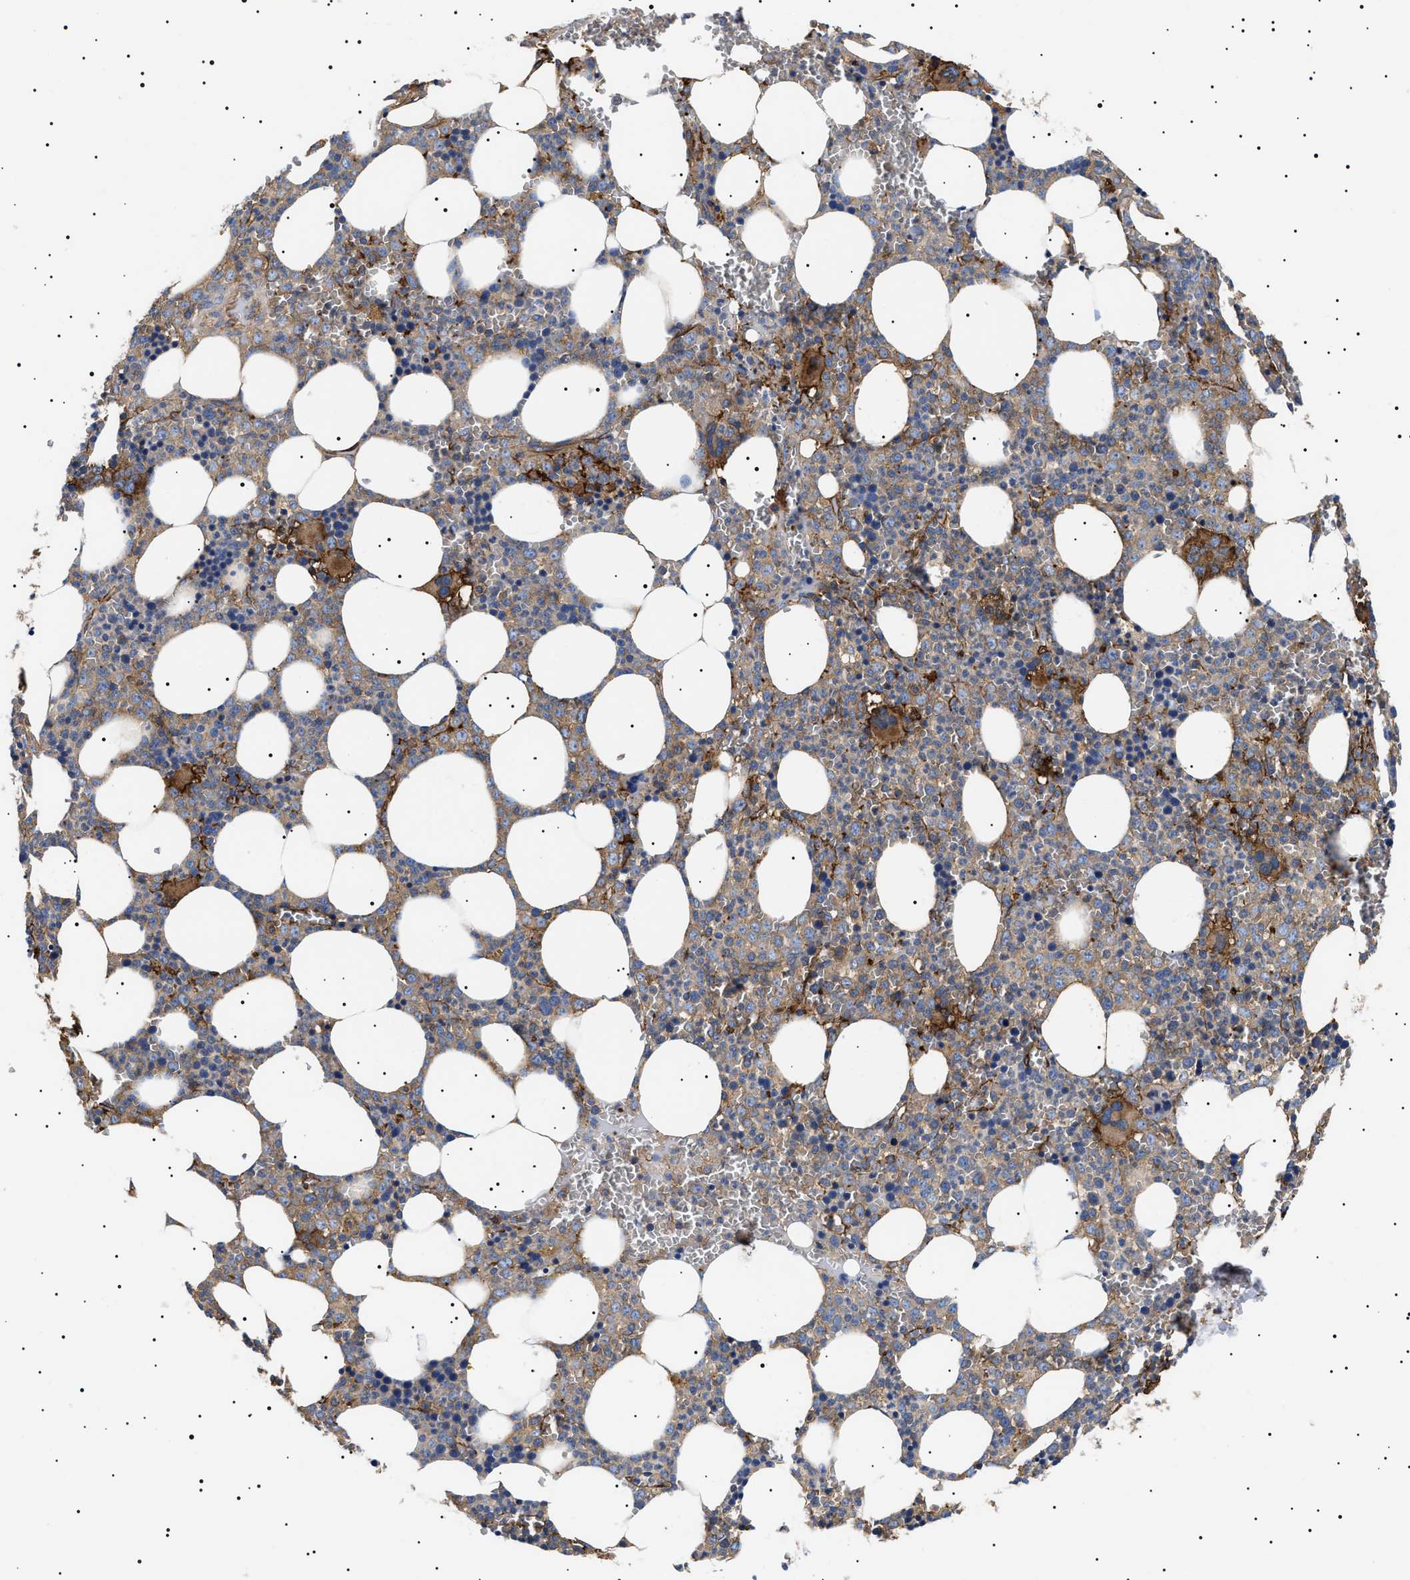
{"staining": {"intensity": "moderate", "quantity": "<25%", "location": "cytoplasmic/membranous"}, "tissue": "bone marrow", "cell_type": "Hematopoietic cells", "image_type": "normal", "snomed": [{"axis": "morphology", "description": "Normal tissue, NOS"}, {"axis": "morphology", "description": "Inflammation, NOS"}, {"axis": "topography", "description": "Bone marrow"}], "caption": "Bone marrow was stained to show a protein in brown. There is low levels of moderate cytoplasmic/membranous staining in approximately <25% of hematopoietic cells. (DAB (3,3'-diaminobenzidine) IHC, brown staining for protein, blue staining for nuclei).", "gene": "TPP2", "patient": {"sex": "female", "age": 67}}